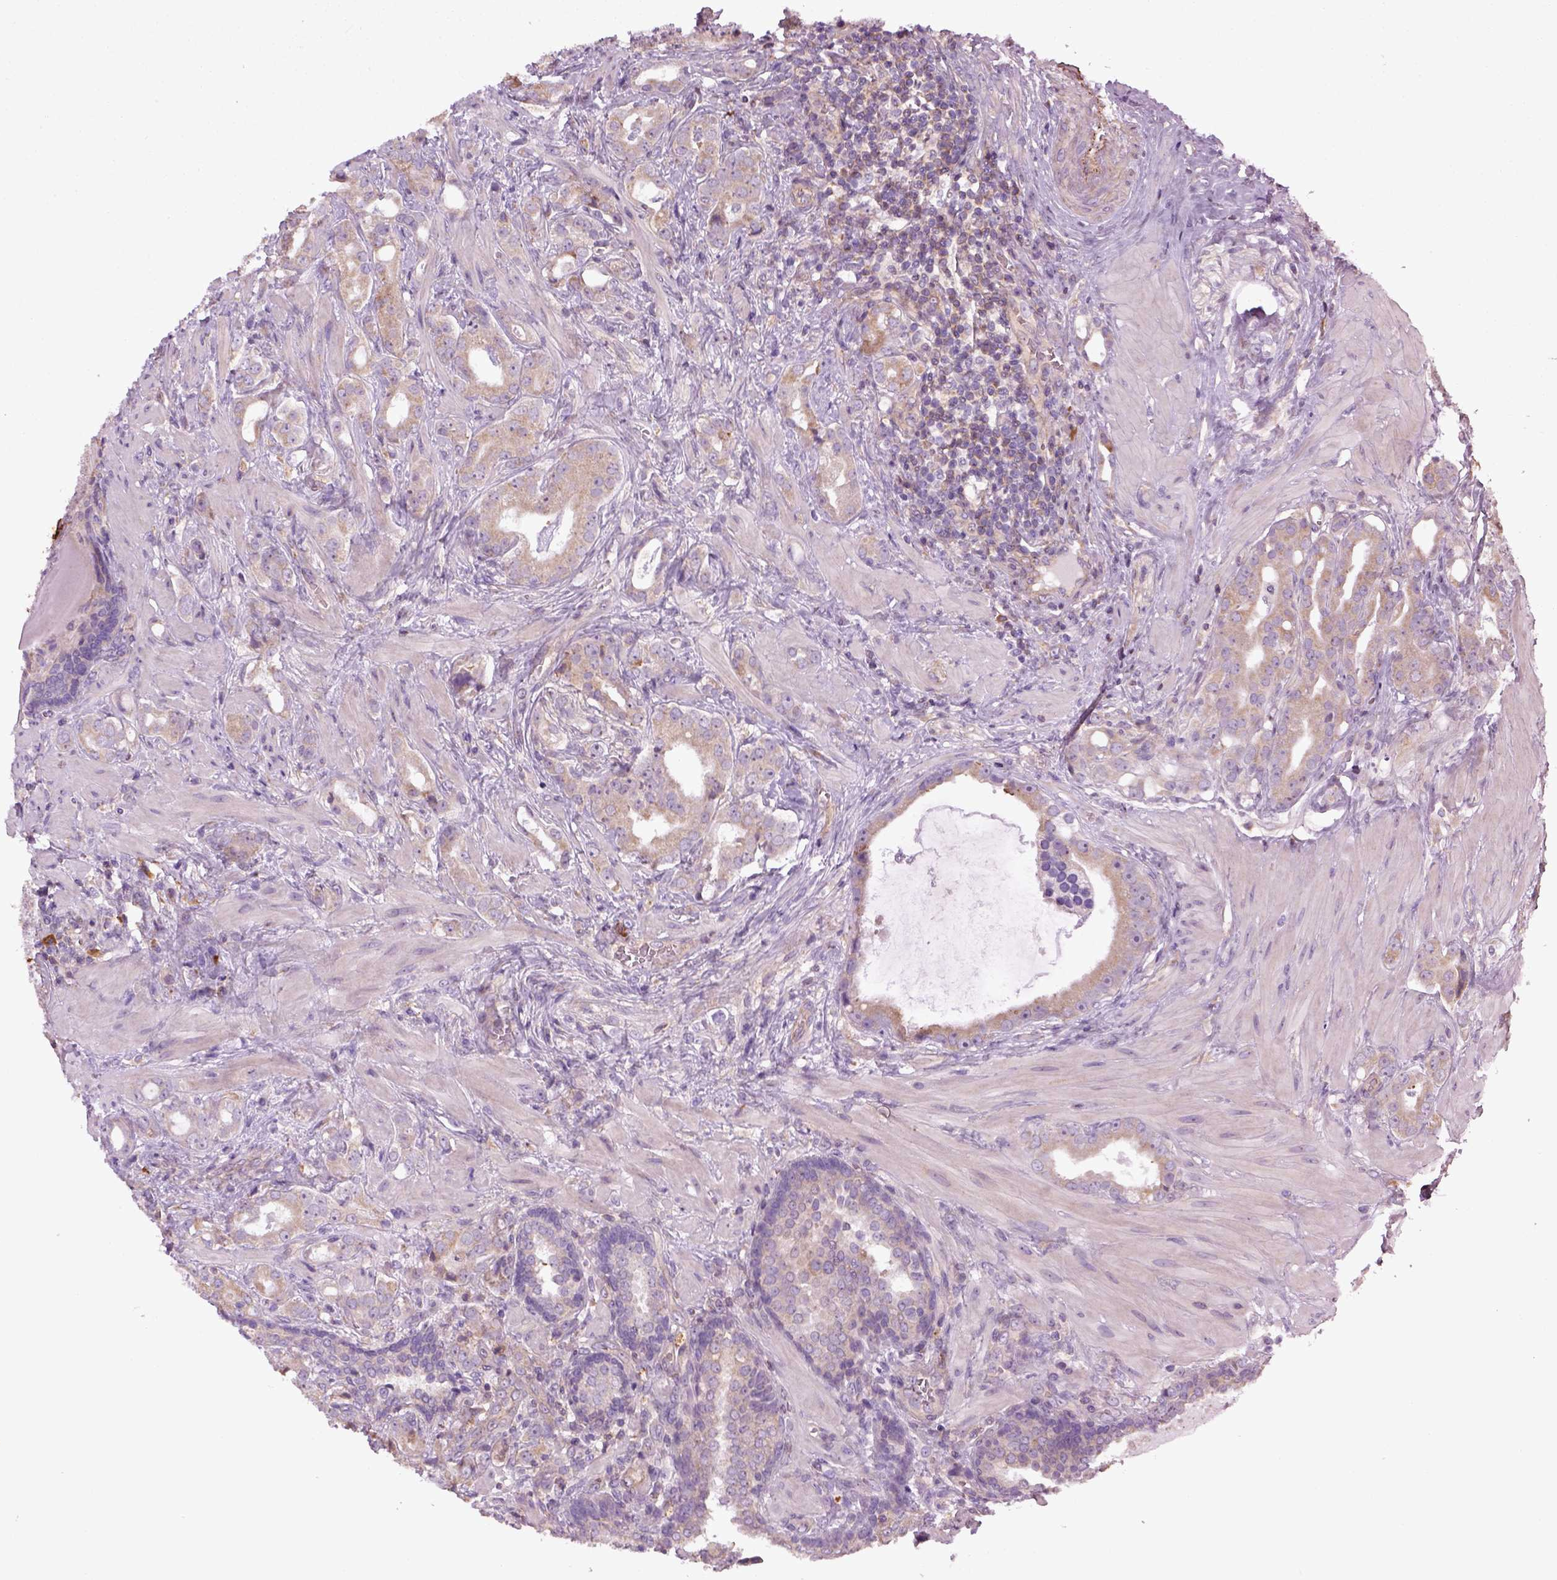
{"staining": {"intensity": "weak", "quantity": ">75%", "location": "cytoplasmic/membranous"}, "tissue": "prostate cancer", "cell_type": "Tumor cells", "image_type": "cancer", "snomed": [{"axis": "morphology", "description": "Adenocarcinoma, NOS"}, {"axis": "topography", "description": "Prostate"}], "caption": "High-magnification brightfield microscopy of prostate cancer stained with DAB (brown) and counterstained with hematoxylin (blue). tumor cells exhibit weak cytoplasmic/membranous staining is identified in approximately>75% of cells.", "gene": "TPRG1", "patient": {"sex": "male", "age": 57}}